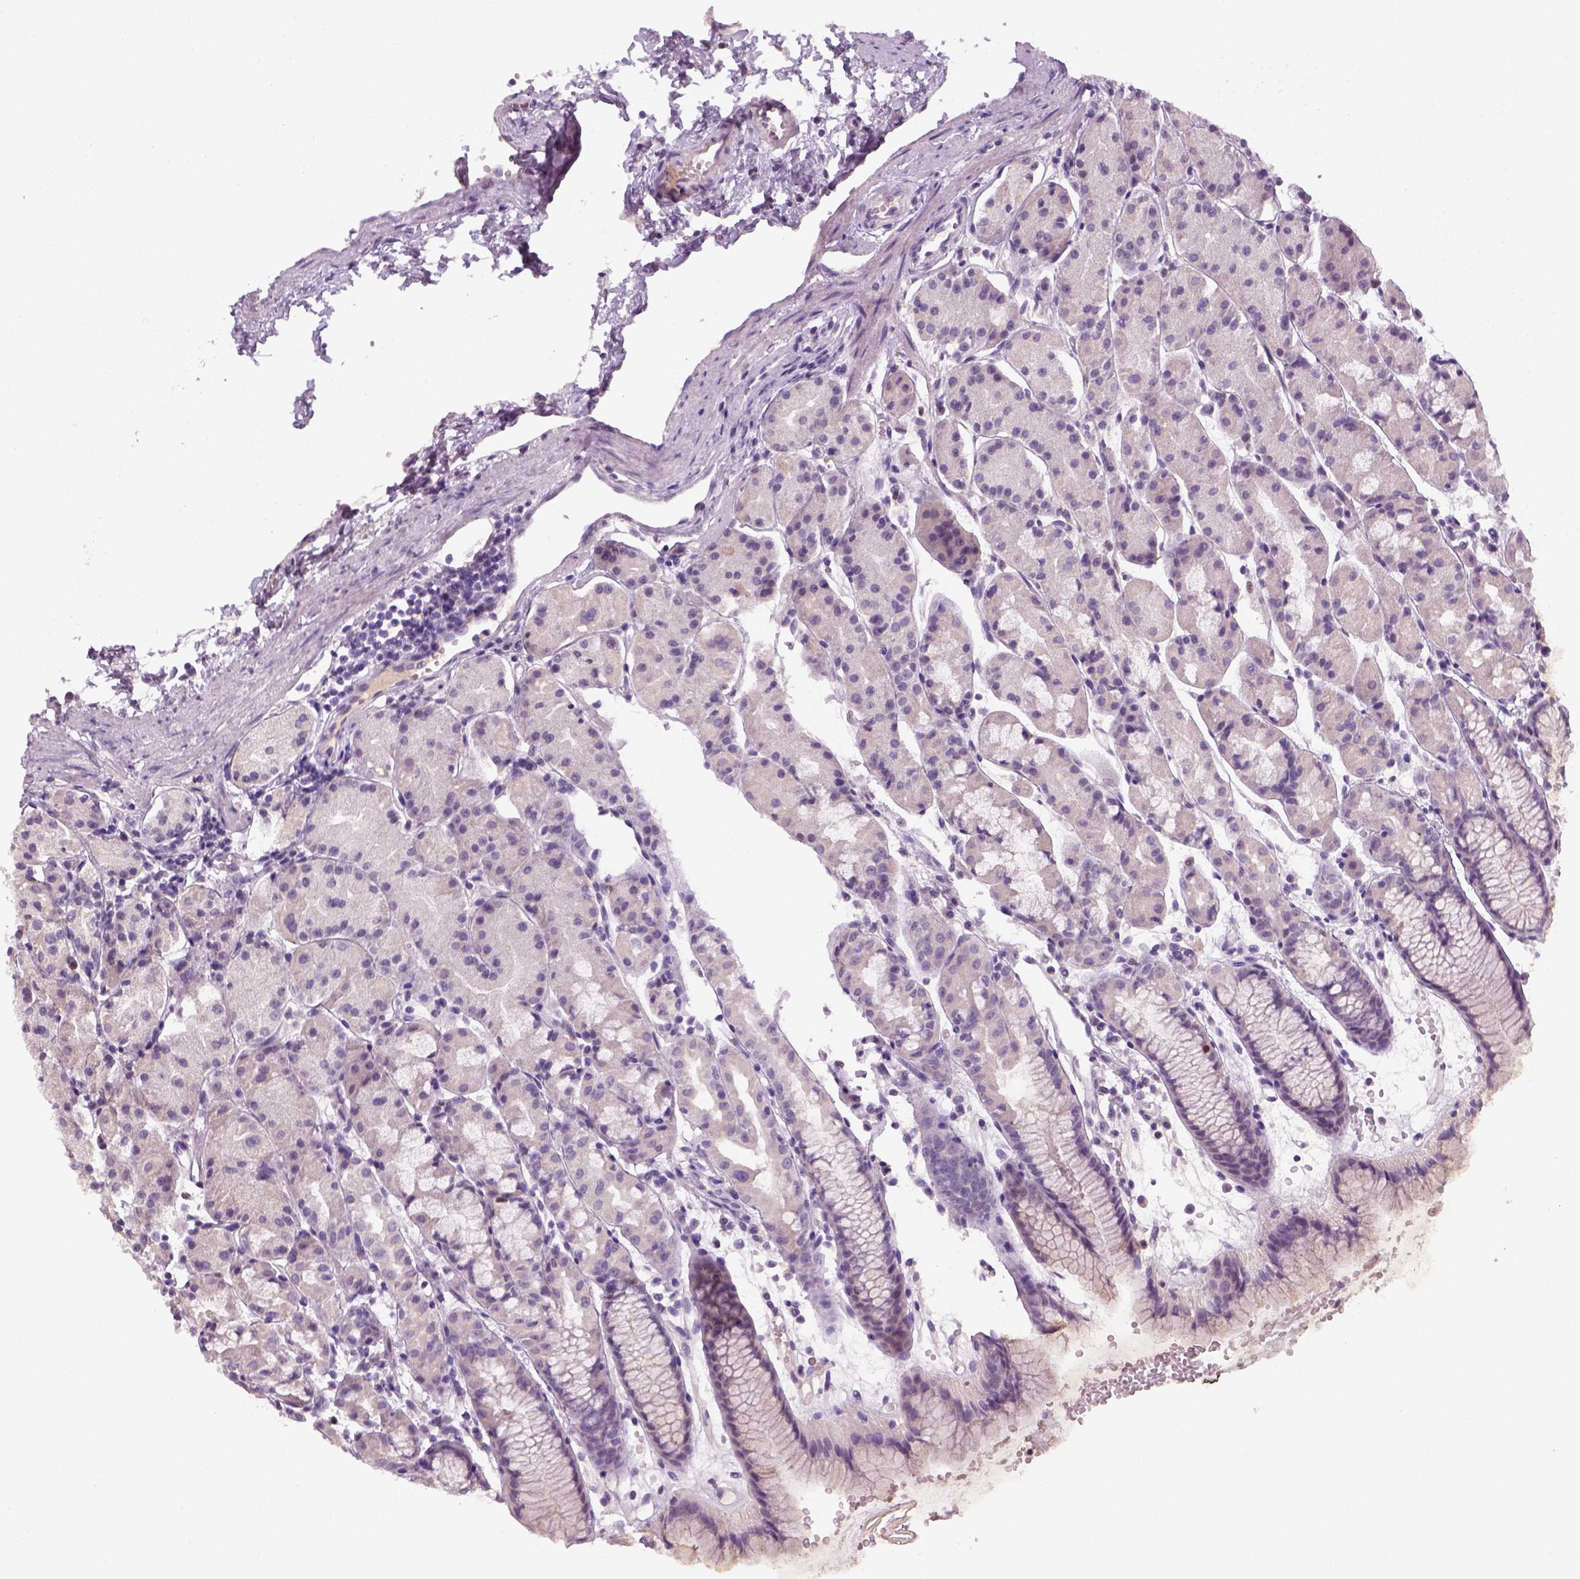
{"staining": {"intensity": "negative", "quantity": "none", "location": "none"}, "tissue": "stomach", "cell_type": "Glandular cells", "image_type": "normal", "snomed": [{"axis": "morphology", "description": "Normal tissue, NOS"}, {"axis": "topography", "description": "Stomach, upper"}], "caption": "This is a photomicrograph of IHC staining of normal stomach, which shows no expression in glandular cells. (DAB (3,3'-diaminobenzidine) immunohistochemistry with hematoxylin counter stain).", "gene": "GFI1B", "patient": {"sex": "male", "age": 47}}